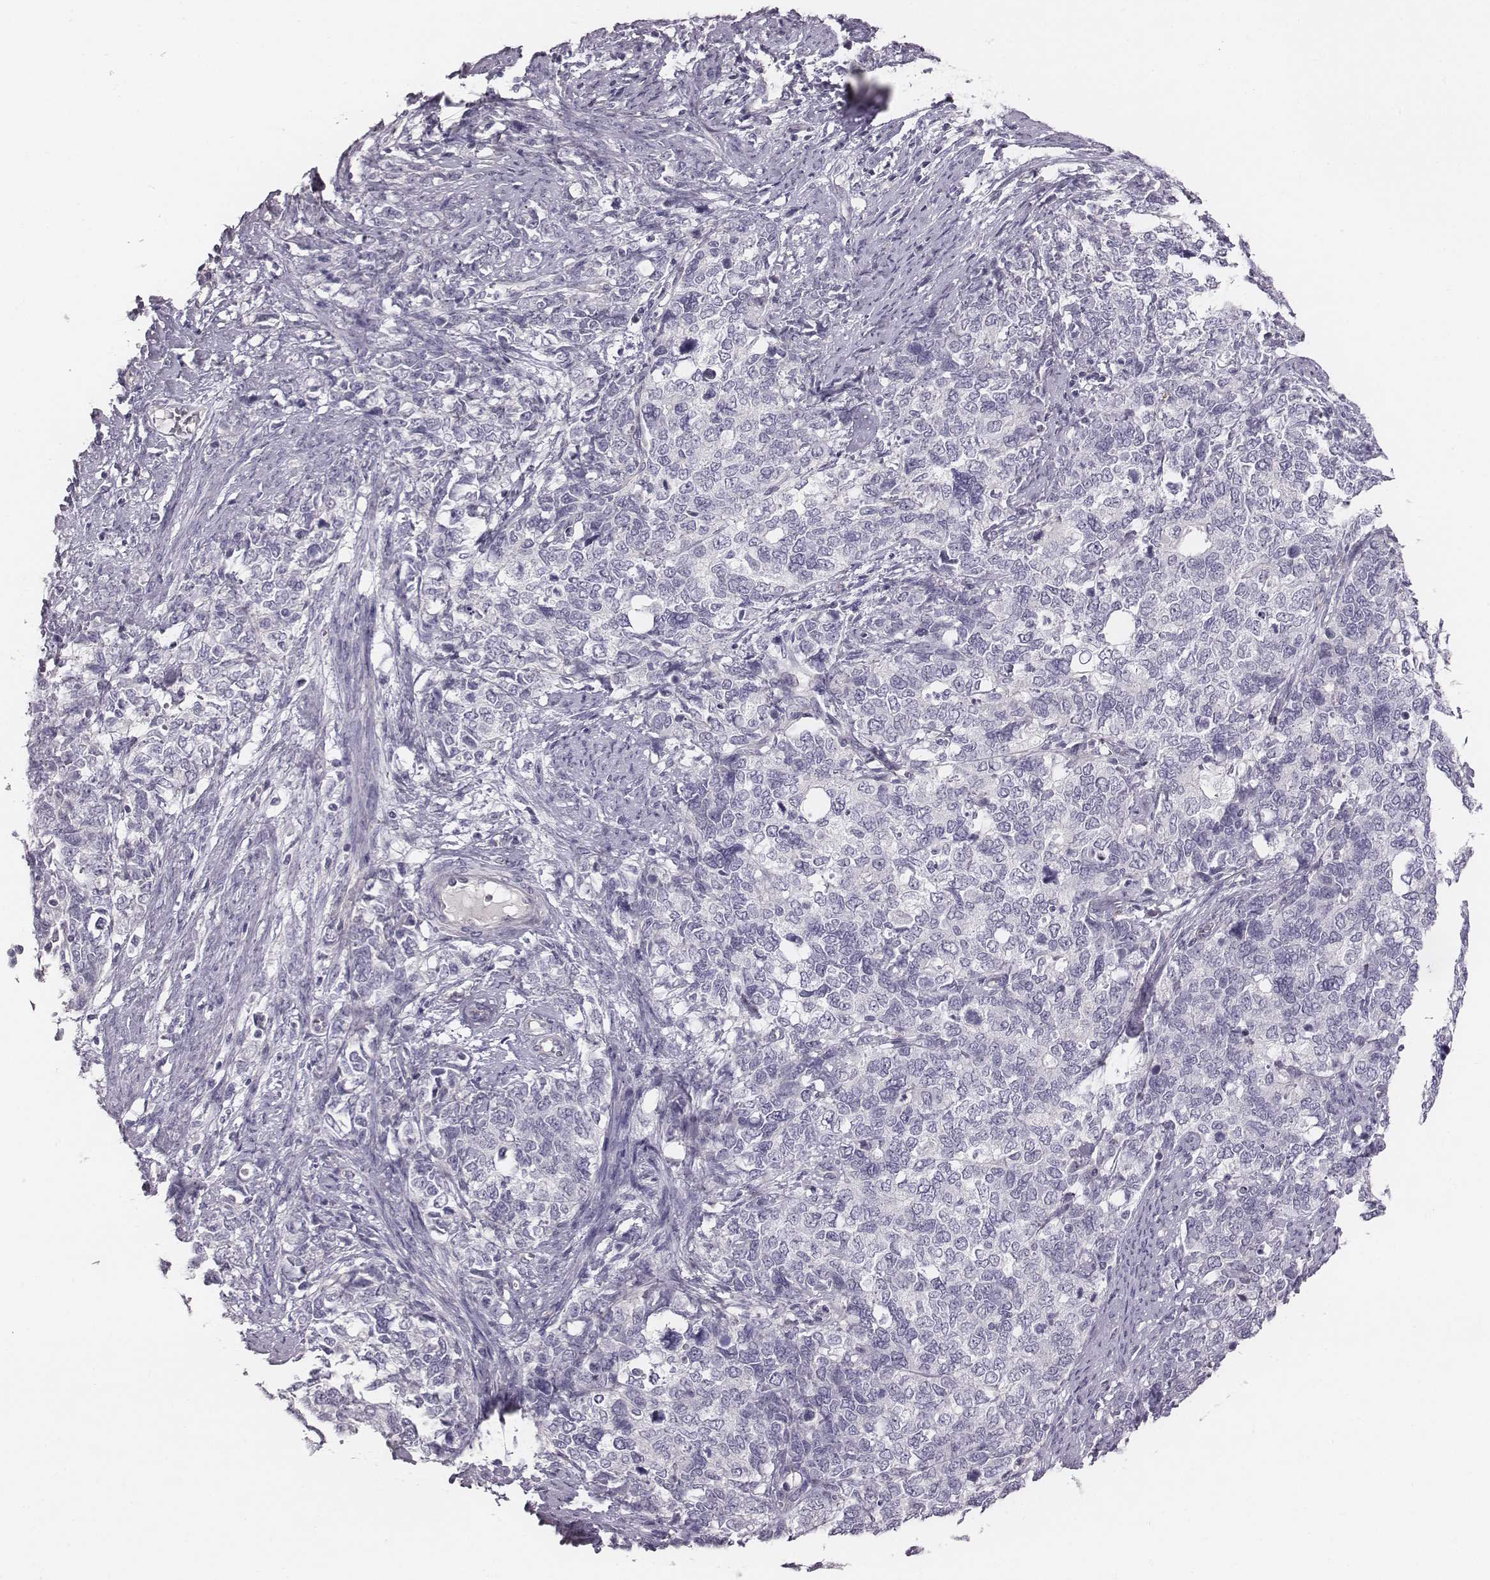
{"staining": {"intensity": "negative", "quantity": "none", "location": "none"}, "tissue": "cervical cancer", "cell_type": "Tumor cells", "image_type": "cancer", "snomed": [{"axis": "morphology", "description": "Squamous cell carcinoma, NOS"}, {"axis": "topography", "description": "Cervix"}], "caption": "High magnification brightfield microscopy of cervical squamous cell carcinoma stained with DAB (brown) and counterstained with hematoxylin (blue): tumor cells show no significant staining.", "gene": "CACNG4", "patient": {"sex": "female", "age": 63}}